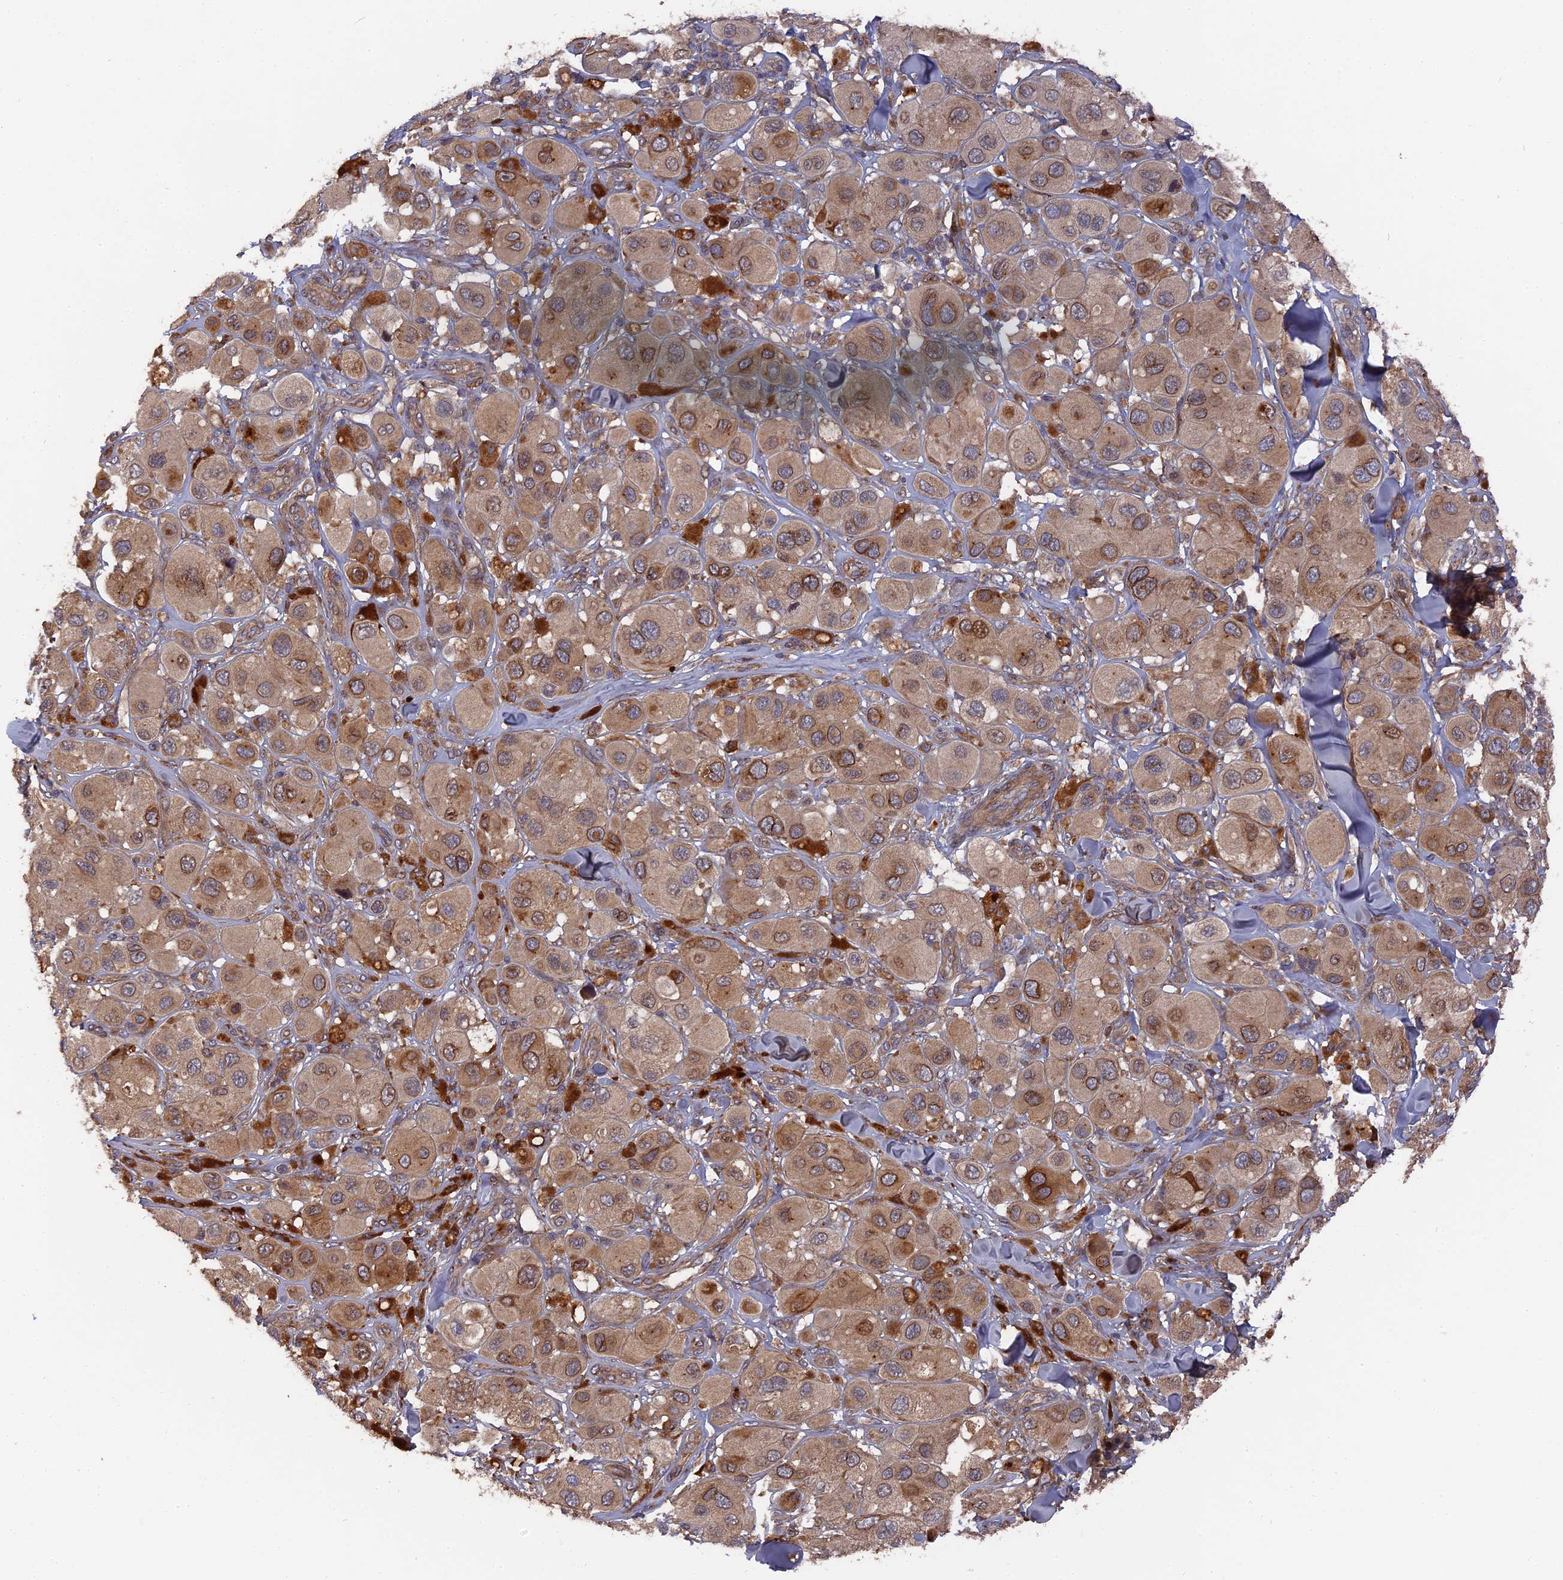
{"staining": {"intensity": "moderate", "quantity": "25%-75%", "location": "cytoplasmic/membranous"}, "tissue": "melanoma", "cell_type": "Tumor cells", "image_type": "cancer", "snomed": [{"axis": "morphology", "description": "Malignant melanoma, Metastatic site"}, {"axis": "topography", "description": "Skin"}], "caption": "Malignant melanoma (metastatic site) stained with immunohistochemistry (IHC) demonstrates moderate cytoplasmic/membranous positivity in approximately 25%-75% of tumor cells.", "gene": "DEF8", "patient": {"sex": "male", "age": 41}}